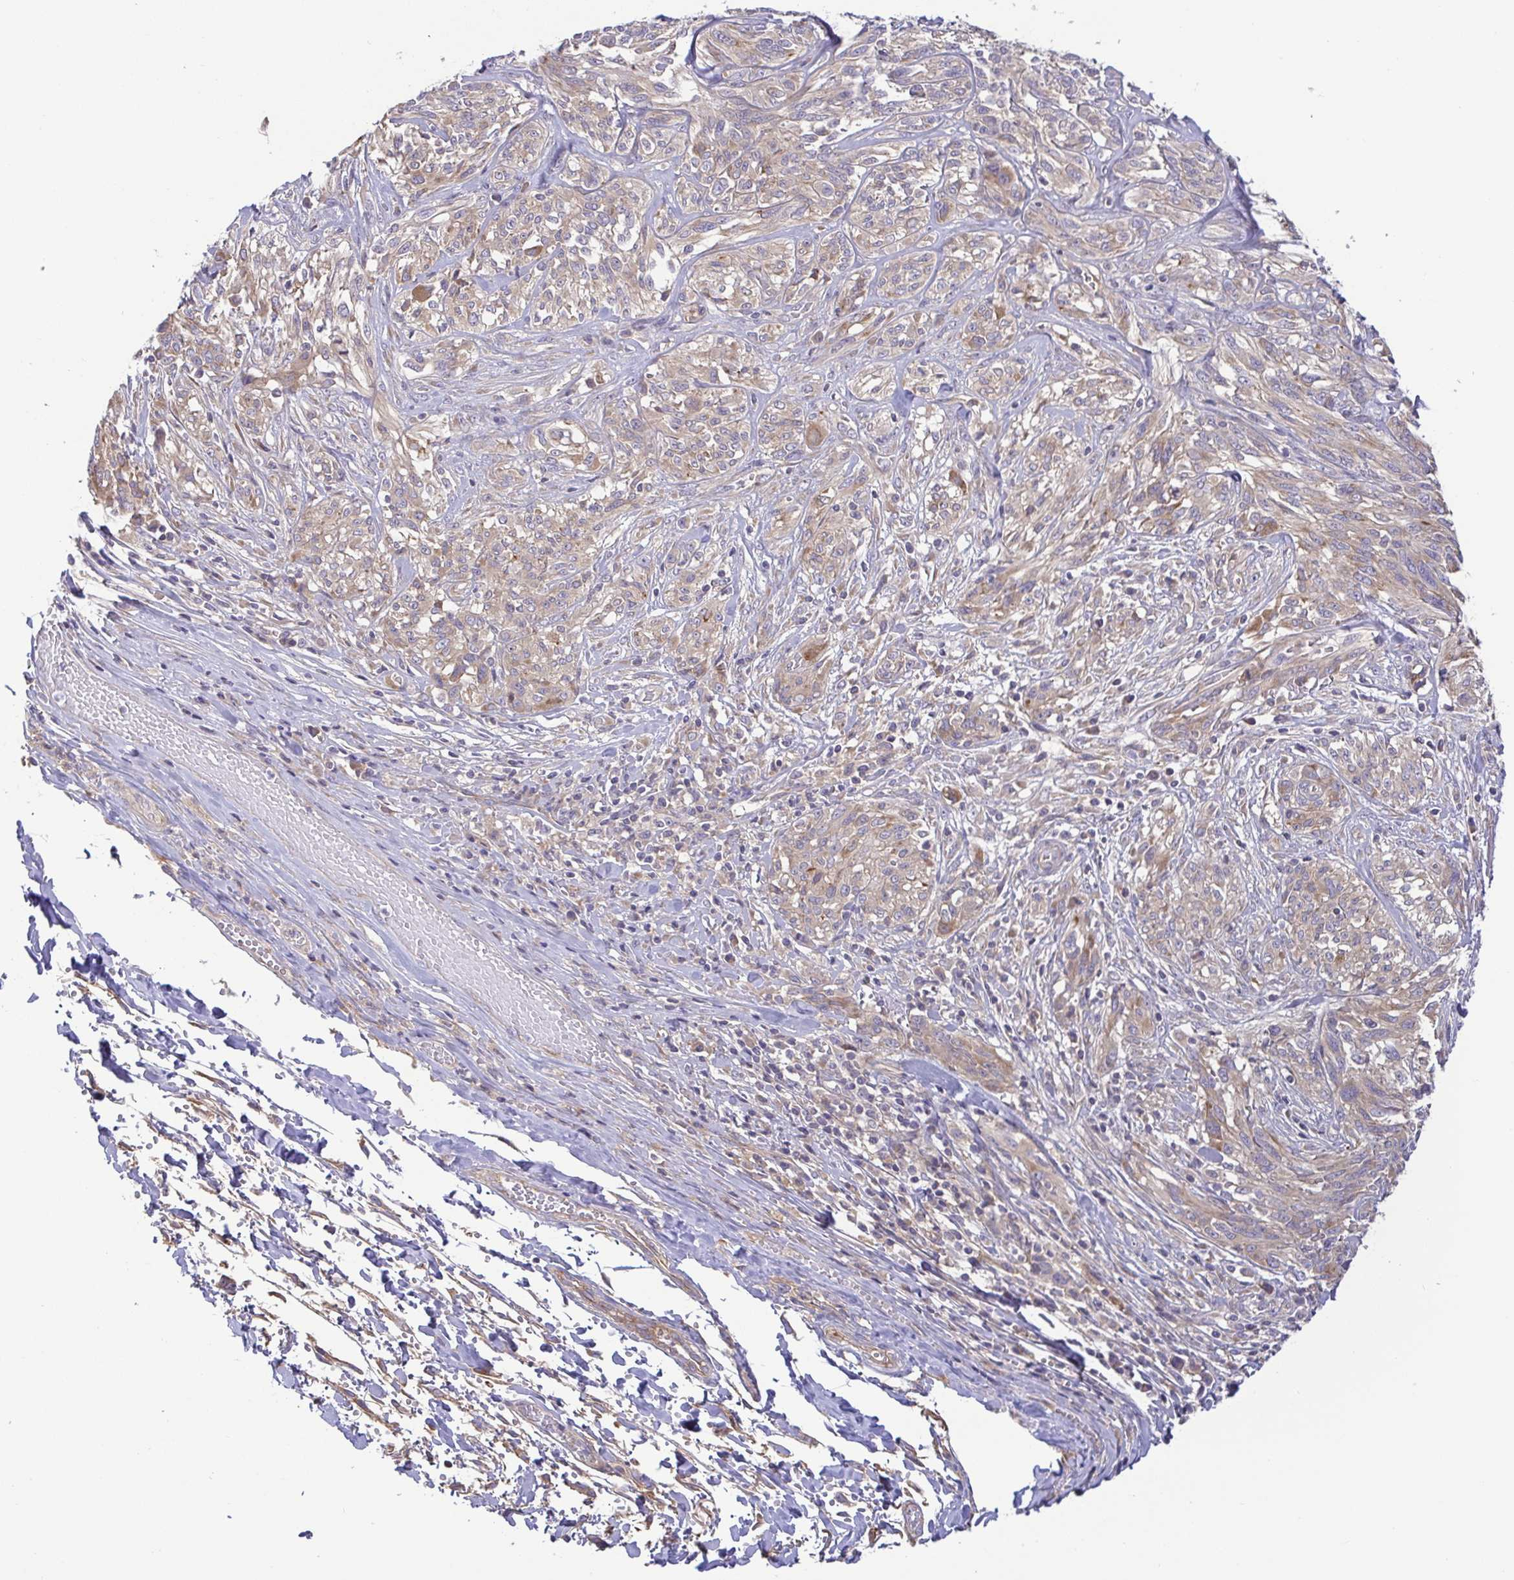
{"staining": {"intensity": "weak", "quantity": ">75%", "location": "cytoplasmic/membranous"}, "tissue": "melanoma", "cell_type": "Tumor cells", "image_type": "cancer", "snomed": [{"axis": "morphology", "description": "Malignant melanoma, NOS"}, {"axis": "topography", "description": "Skin"}], "caption": "Approximately >75% of tumor cells in human malignant melanoma display weak cytoplasmic/membranous protein positivity as visualized by brown immunohistochemical staining.", "gene": "LMF2", "patient": {"sex": "female", "age": 91}}